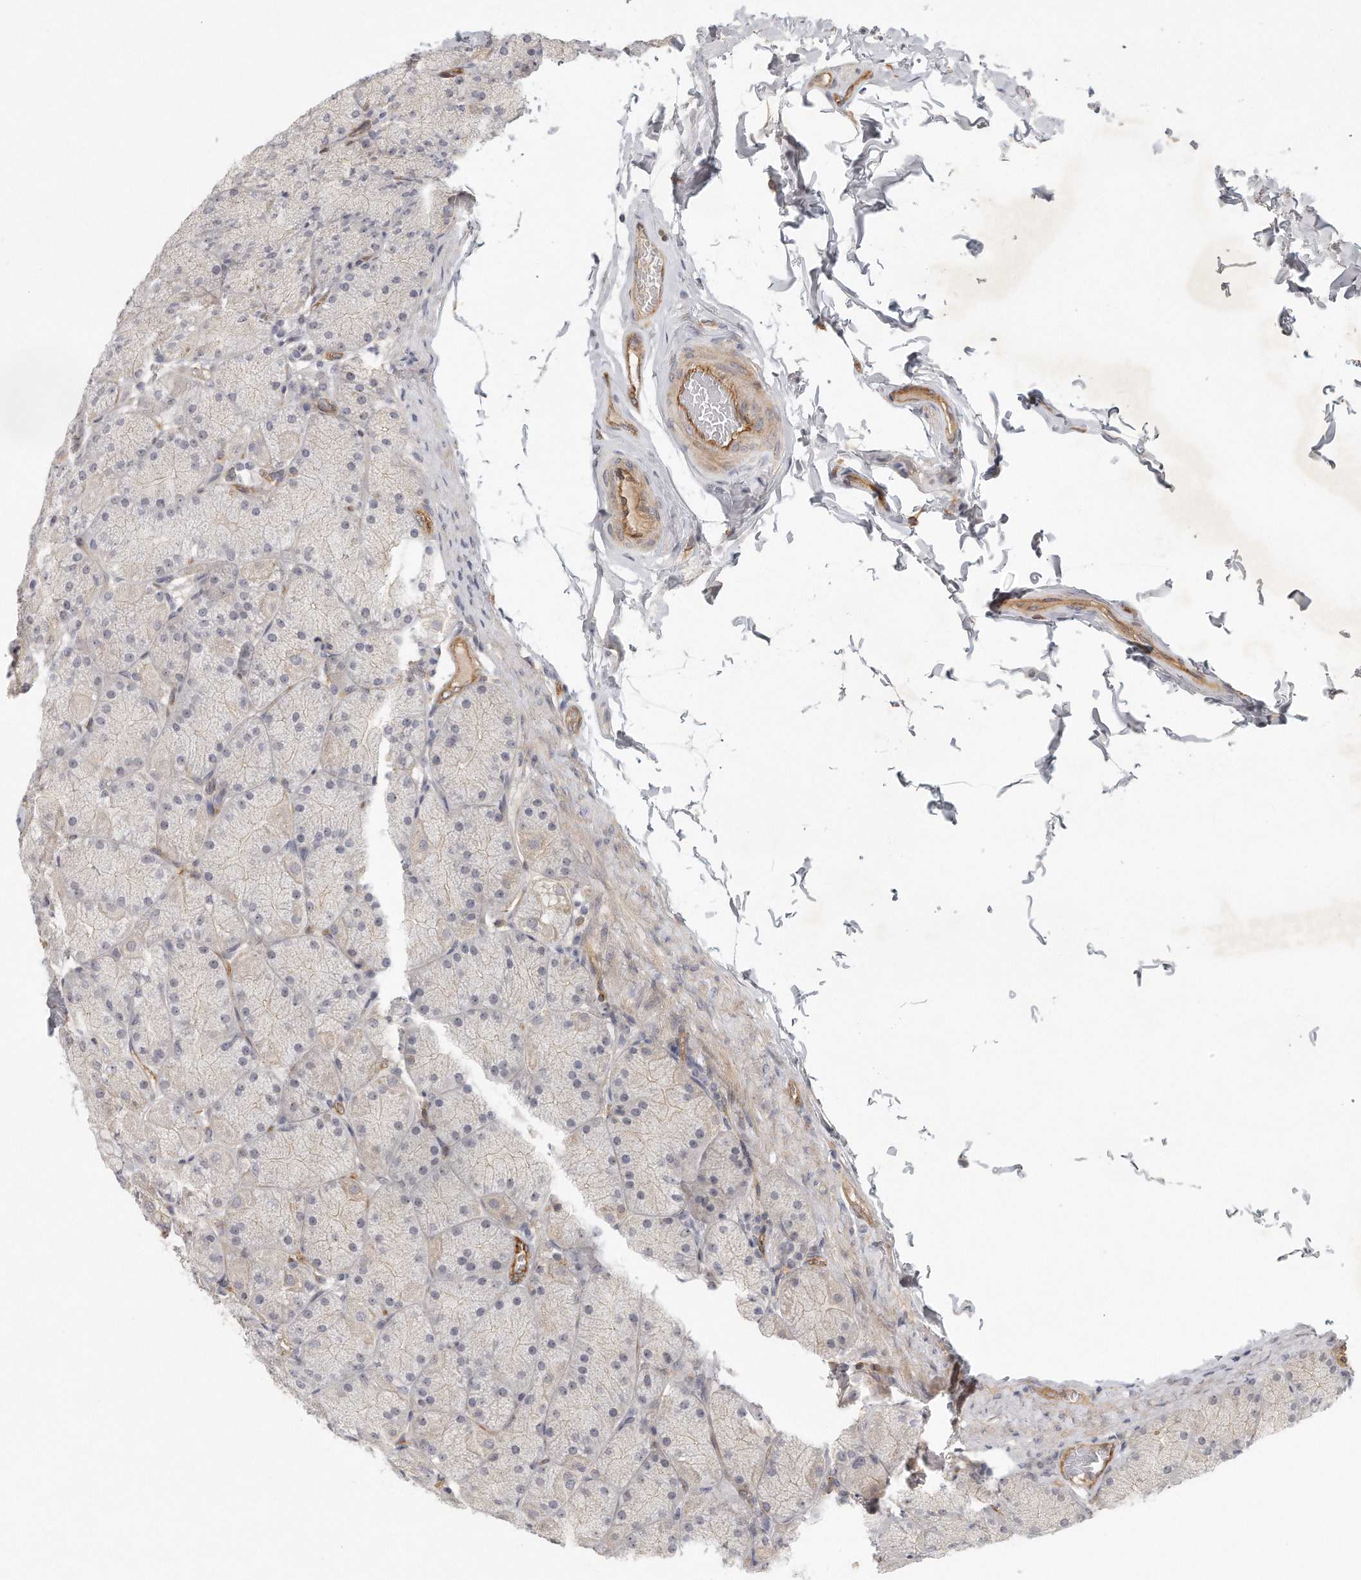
{"staining": {"intensity": "weak", "quantity": "25%-75%", "location": "cytoplasmic/membranous"}, "tissue": "stomach", "cell_type": "Glandular cells", "image_type": "normal", "snomed": [{"axis": "morphology", "description": "Normal tissue, NOS"}, {"axis": "topography", "description": "Stomach, upper"}], "caption": "Stomach stained with immunohistochemistry (IHC) reveals weak cytoplasmic/membranous expression in approximately 25%-75% of glandular cells. Immunohistochemistry stains the protein of interest in brown and the nuclei are stained blue.", "gene": "MTERF4", "patient": {"sex": "female", "age": 56}}